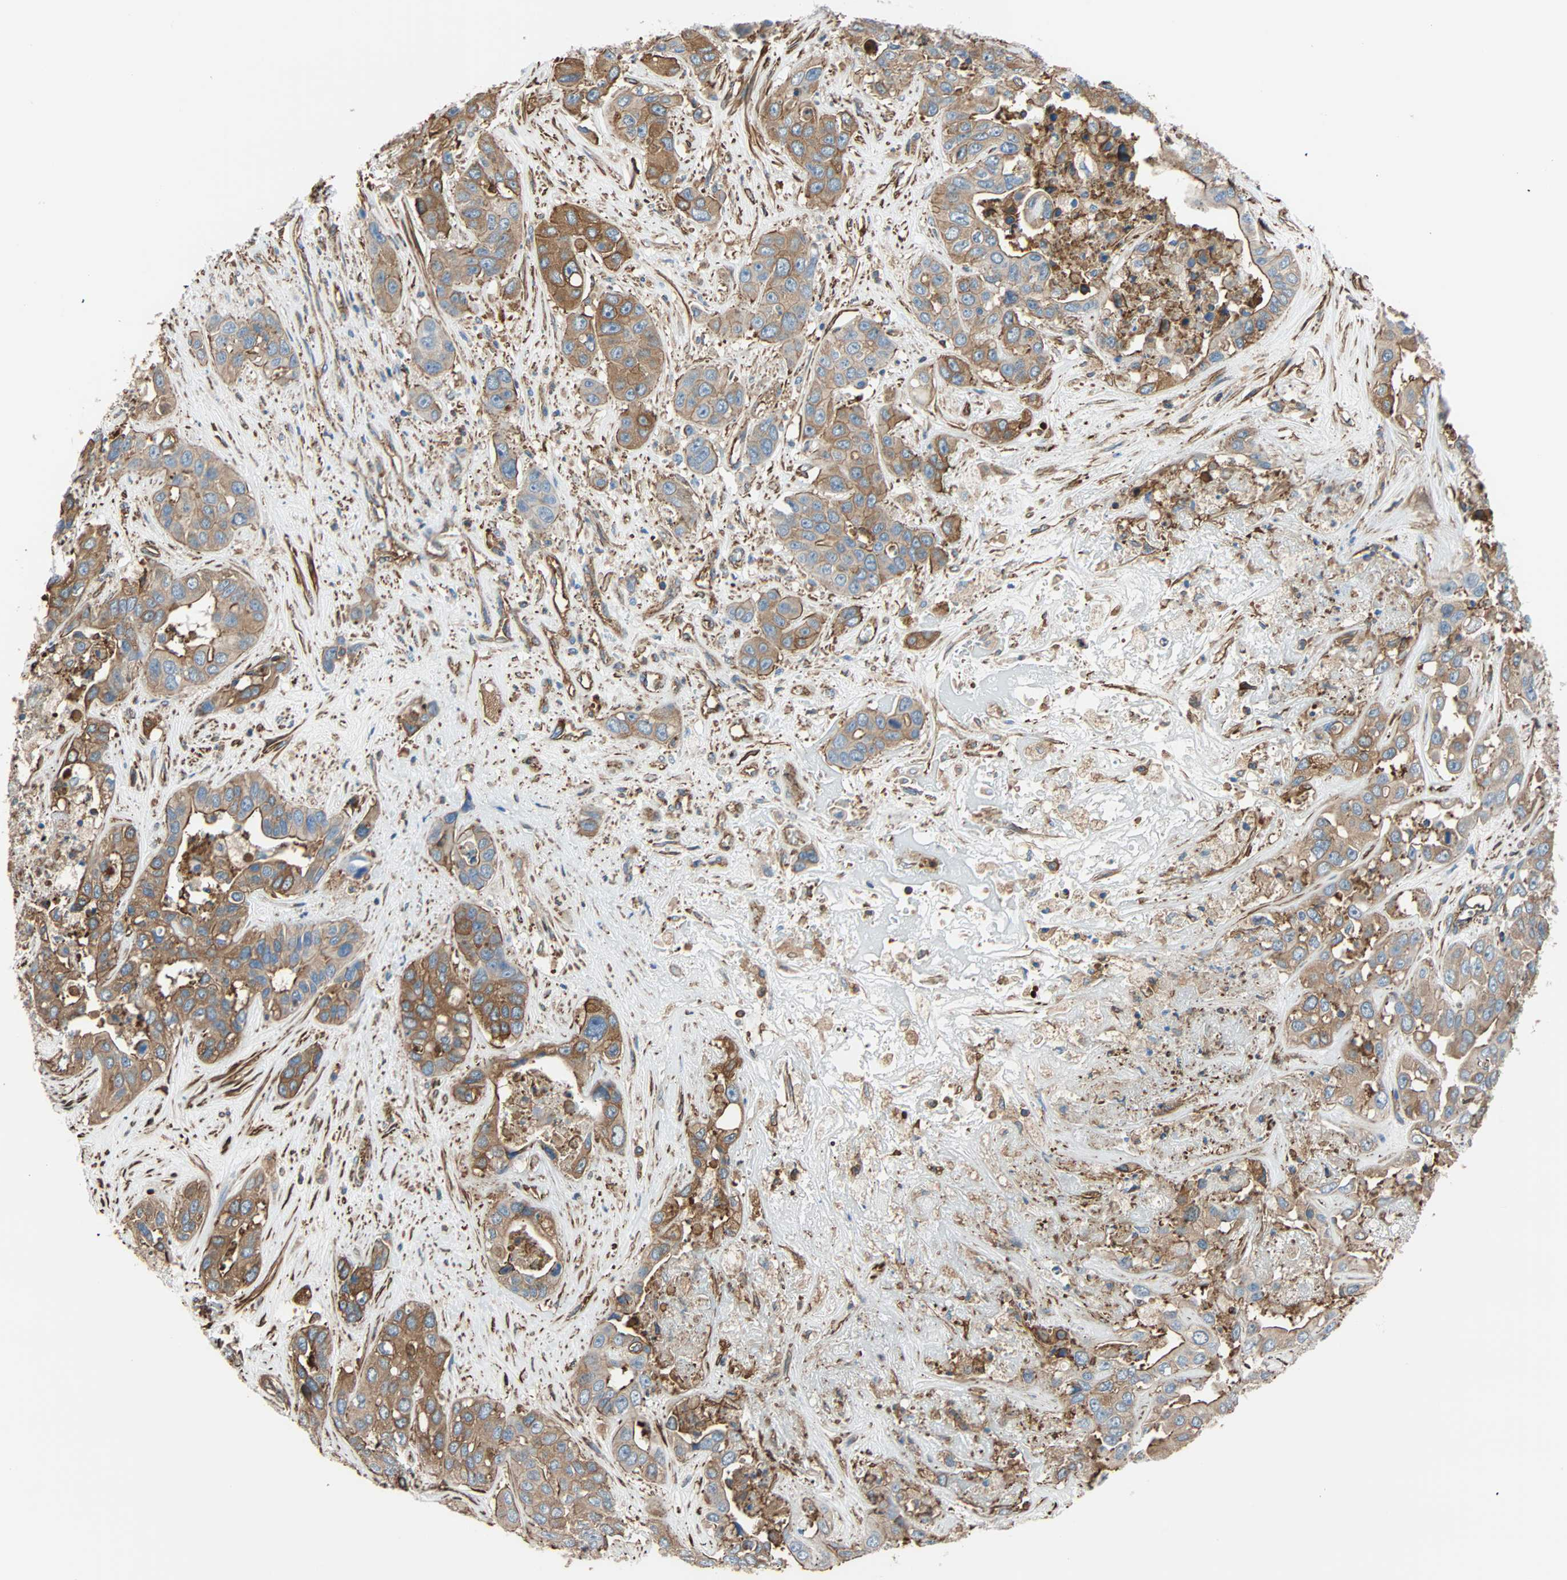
{"staining": {"intensity": "moderate", "quantity": ">75%", "location": "cytoplasmic/membranous"}, "tissue": "liver cancer", "cell_type": "Tumor cells", "image_type": "cancer", "snomed": [{"axis": "morphology", "description": "Cholangiocarcinoma"}, {"axis": "topography", "description": "Liver"}], "caption": "A brown stain labels moderate cytoplasmic/membranous expression of a protein in liver cholangiocarcinoma tumor cells.", "gene": "GALNT10", "patient": {"sex": "female", "age": 52}}